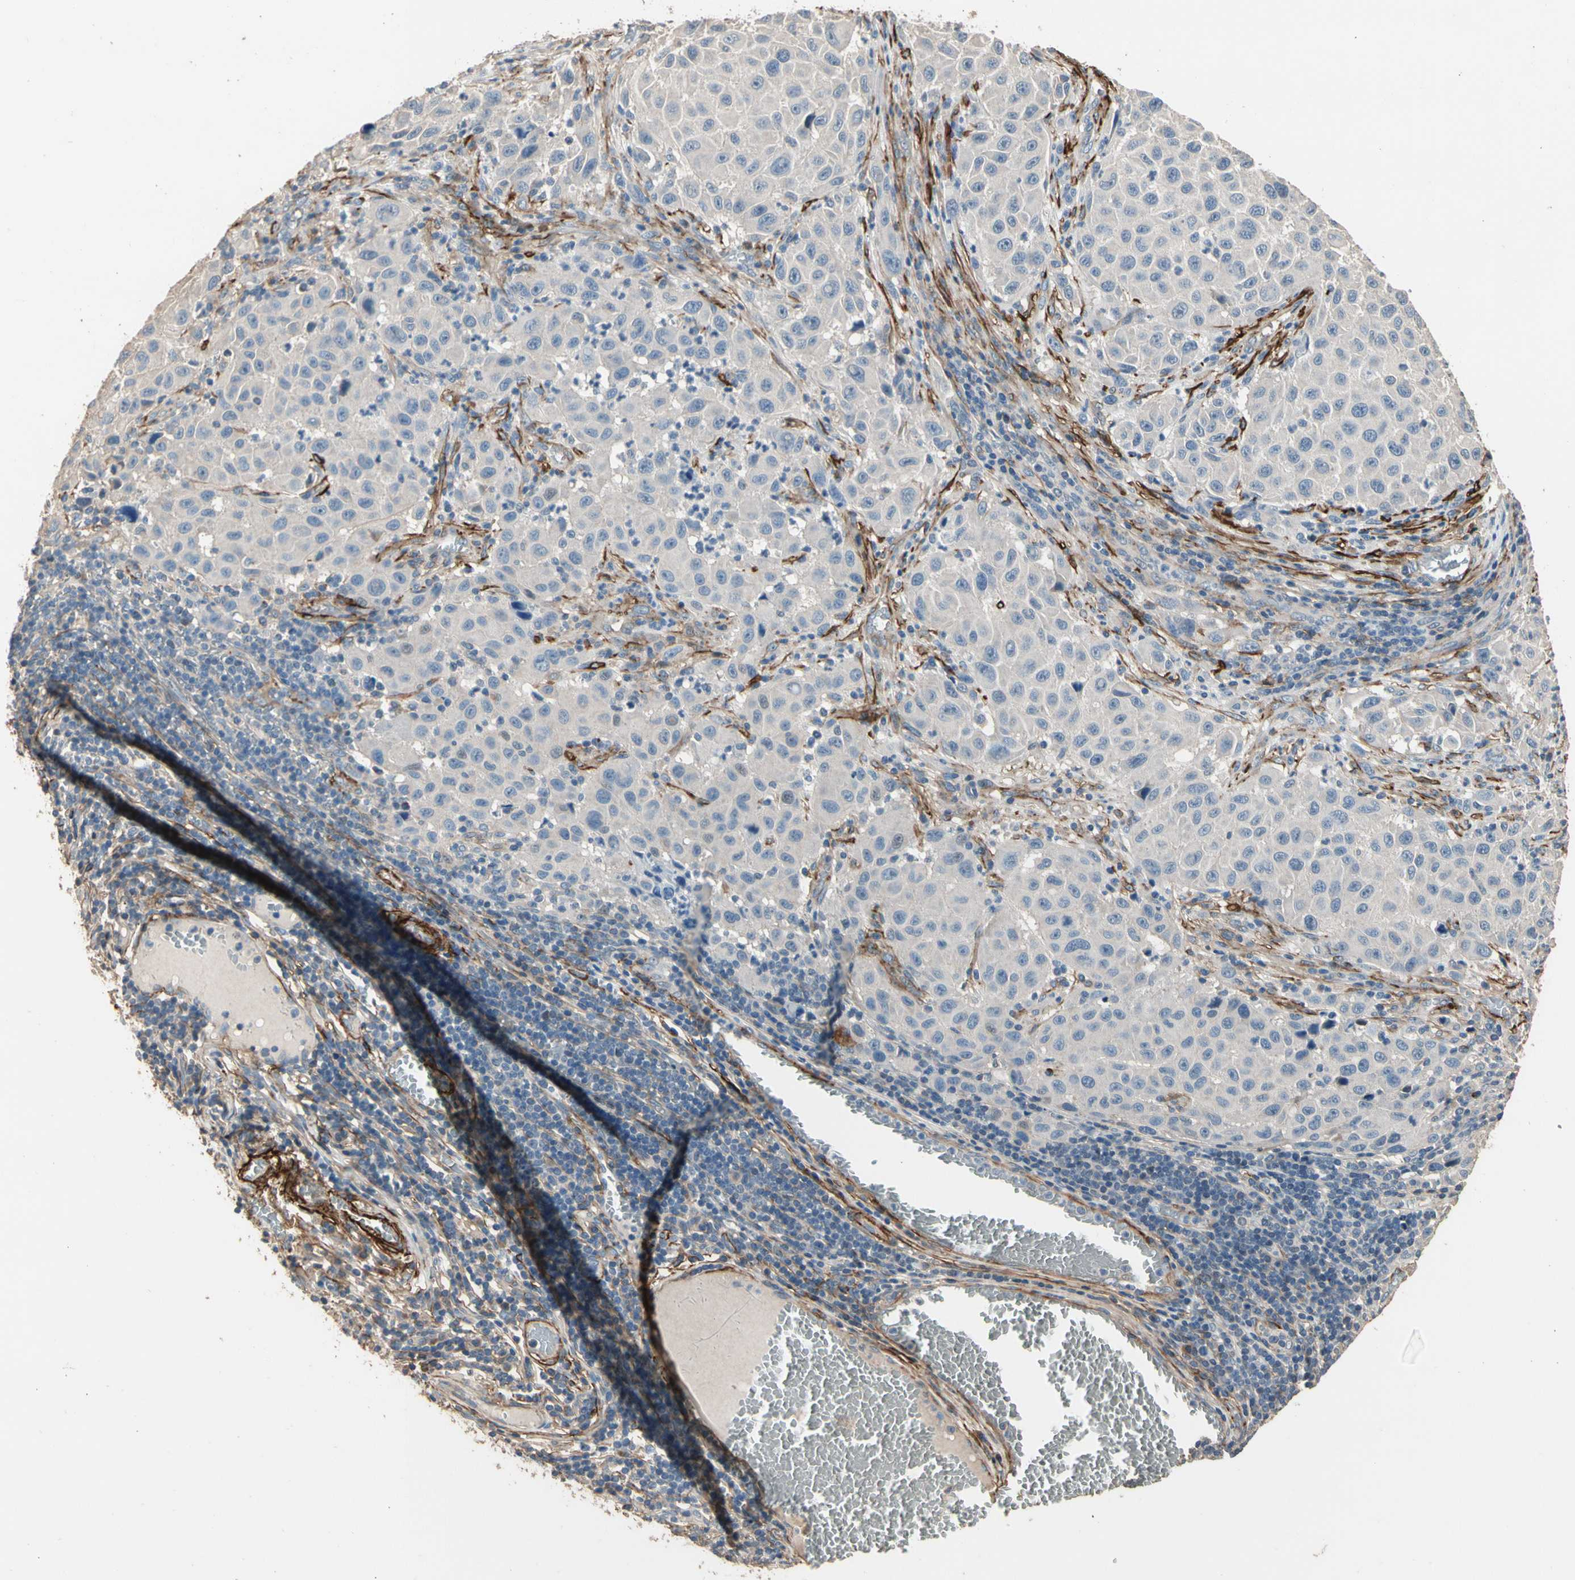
{"staining": {"intensity": "negative", "quantity": "none", "location": "none"}, "tissue": "melanoma", "cell_type": "Tumor cells", "image_type": "cancer", "snomed": [{"axis": "morphology", "description": "Malignant melanoma, Metastatic site"}, {"axis": "topography", "description": "Lymph node"}], "caption": "Micrograph shows no significant protein staining in tumor cells of melanoma.", "gene": "SUSD2", "patient": {"sex": "male", "age": 61}}